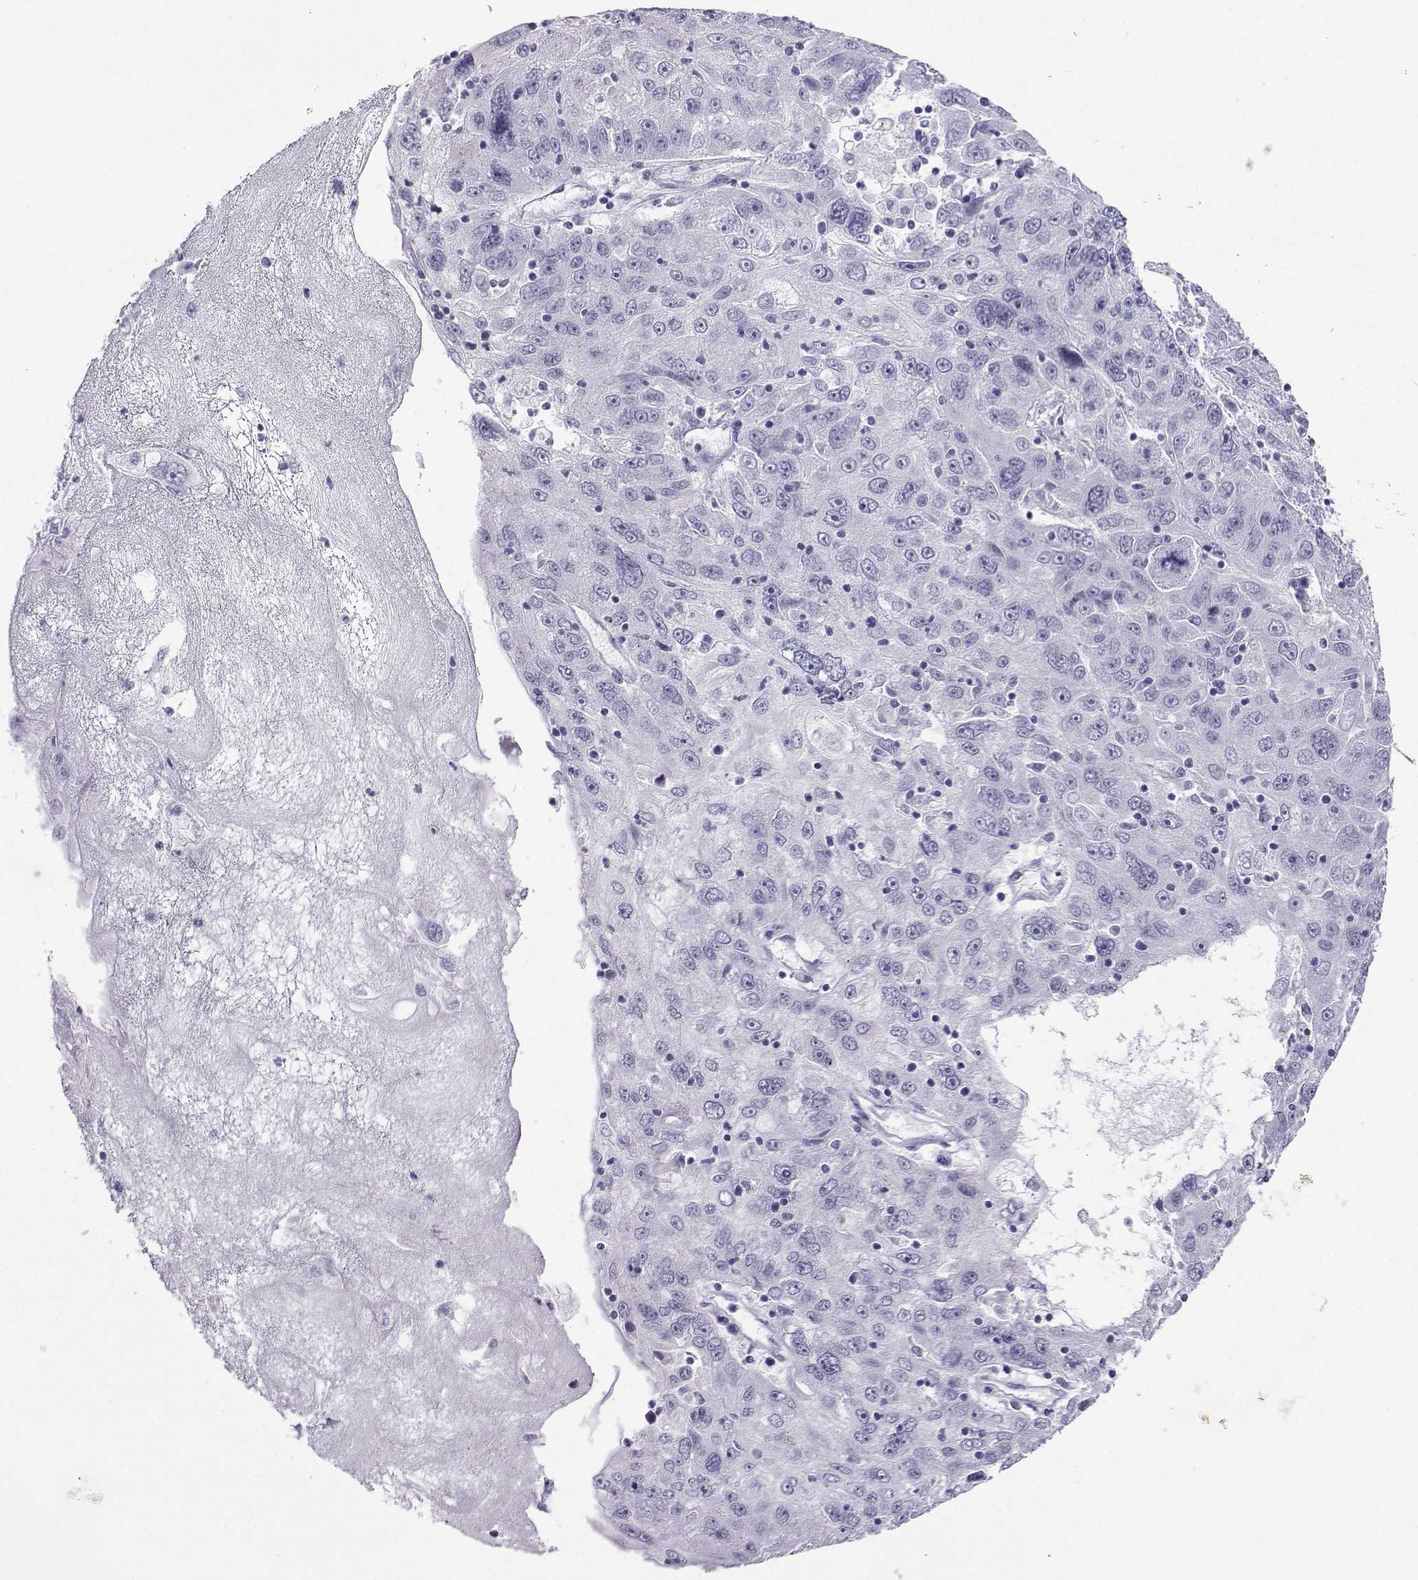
{"staining": {"intensity": "negative", "quantity": "none", "location": "none"}, "tissue": "stomach cancer", "cell_type": "Tumor cells", "image_type": "cancer", "snomed": [{"axis": "morphology", "description": "Adenocarcinoma, NOS"}, {"axis": "topography", "description": "Stomach"}], "caption": "The immunohistochemistry (IHC) image has no significant staining in tumor cells of adenocarcinoma (stomach) tissue.", "gene": "KIF17", "patient": {"sex": "male", "age": 56}}